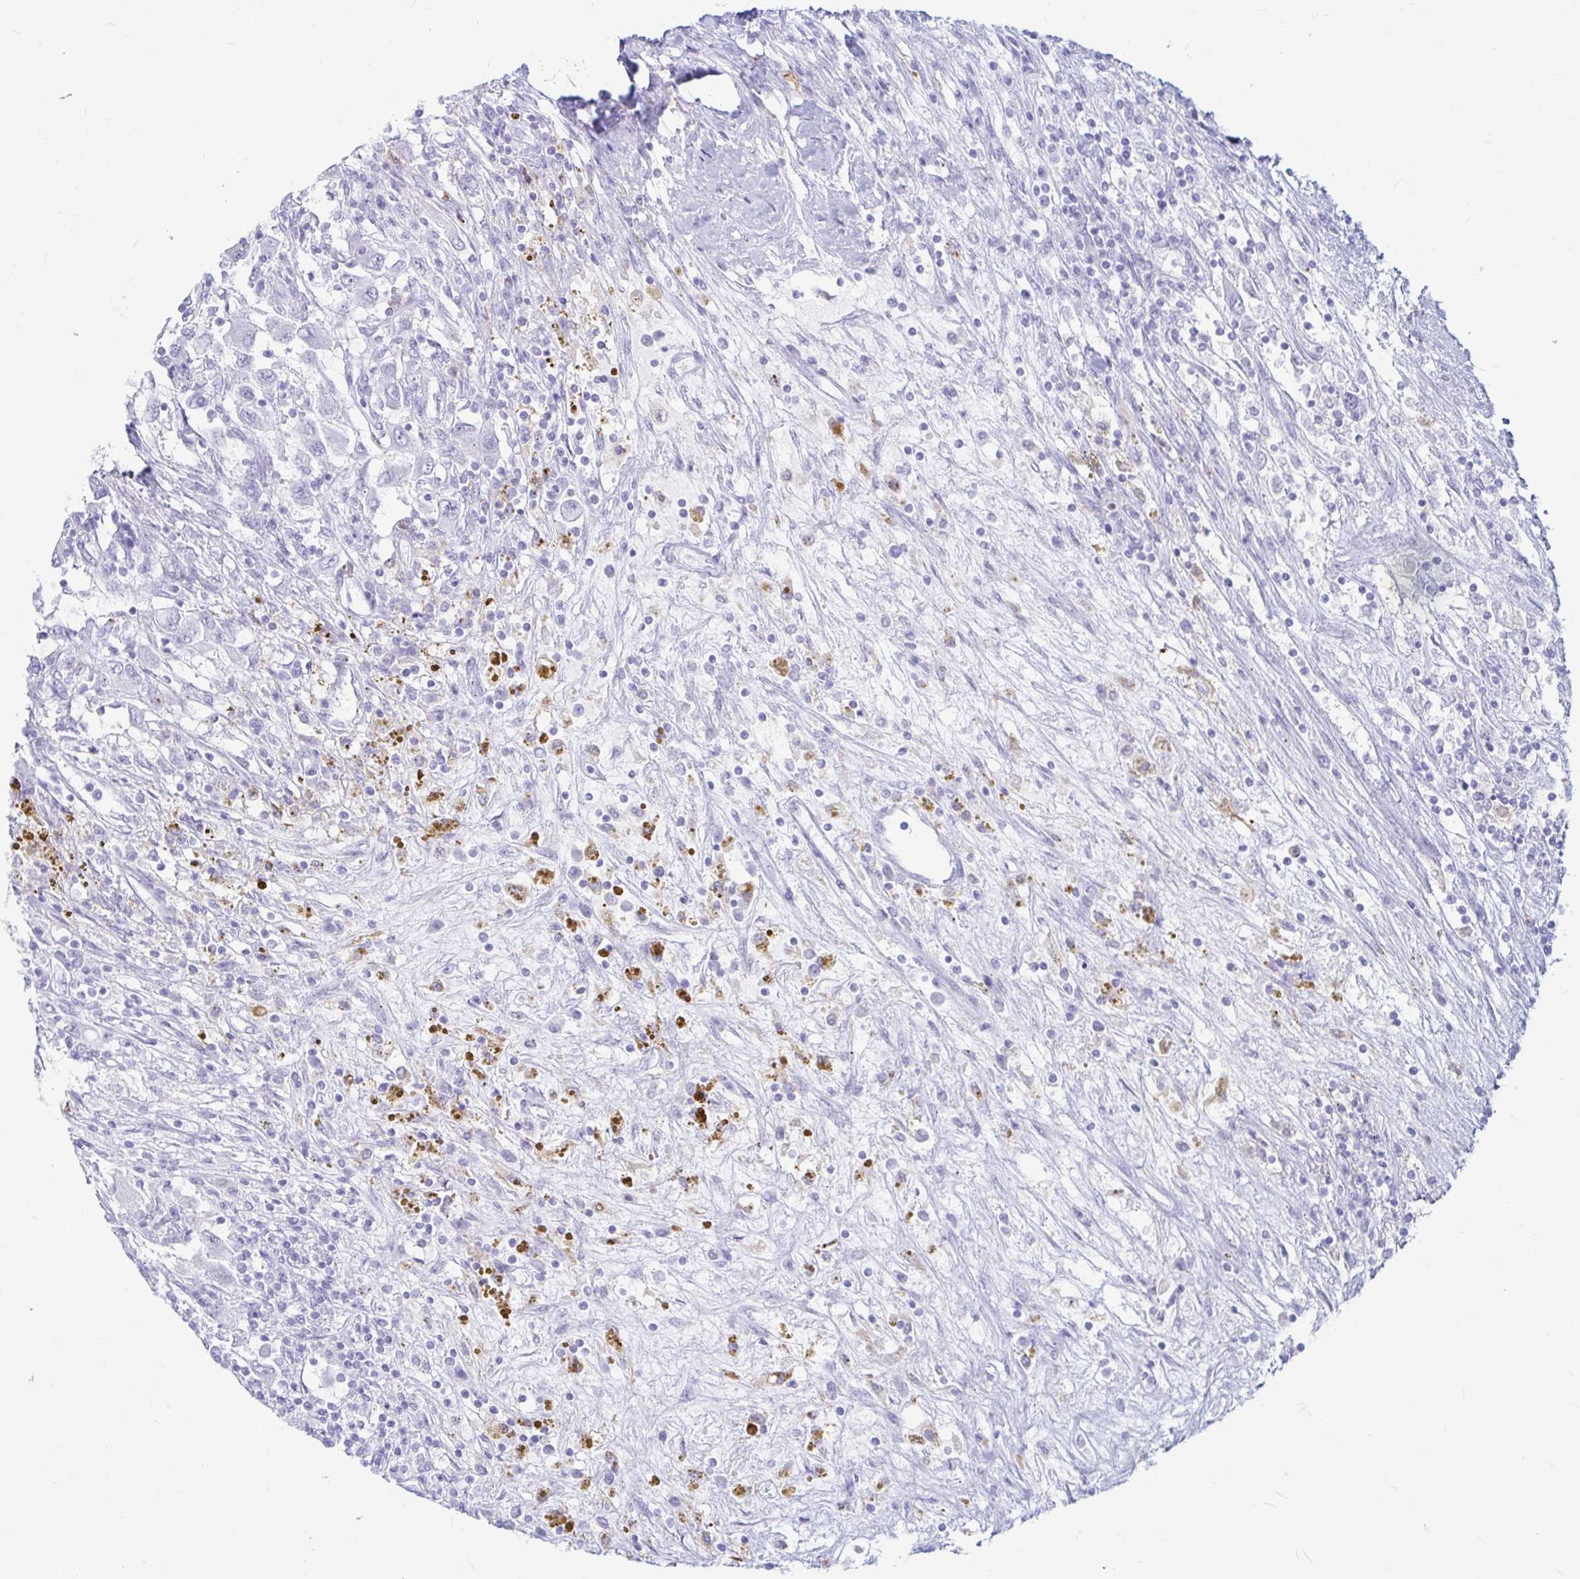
{"staining": {"intensity": "negative", "quantity": "none", "location": "none"}, "tissue": "renal cancer", "cell_type": "Tumor cells", "image_type": "cancer", "snomed": [{"axis": "morphology", "description": "Adenocarcinoma, NOS"}, {"axis": "topography", "description": "Kidney"}], "caption": "Histopathology image shows no significant protein staining in tumor cells of renal adenocarcinoma.", "gene": "ERICH6", "patient": {"sex": "female", "age": 67}}